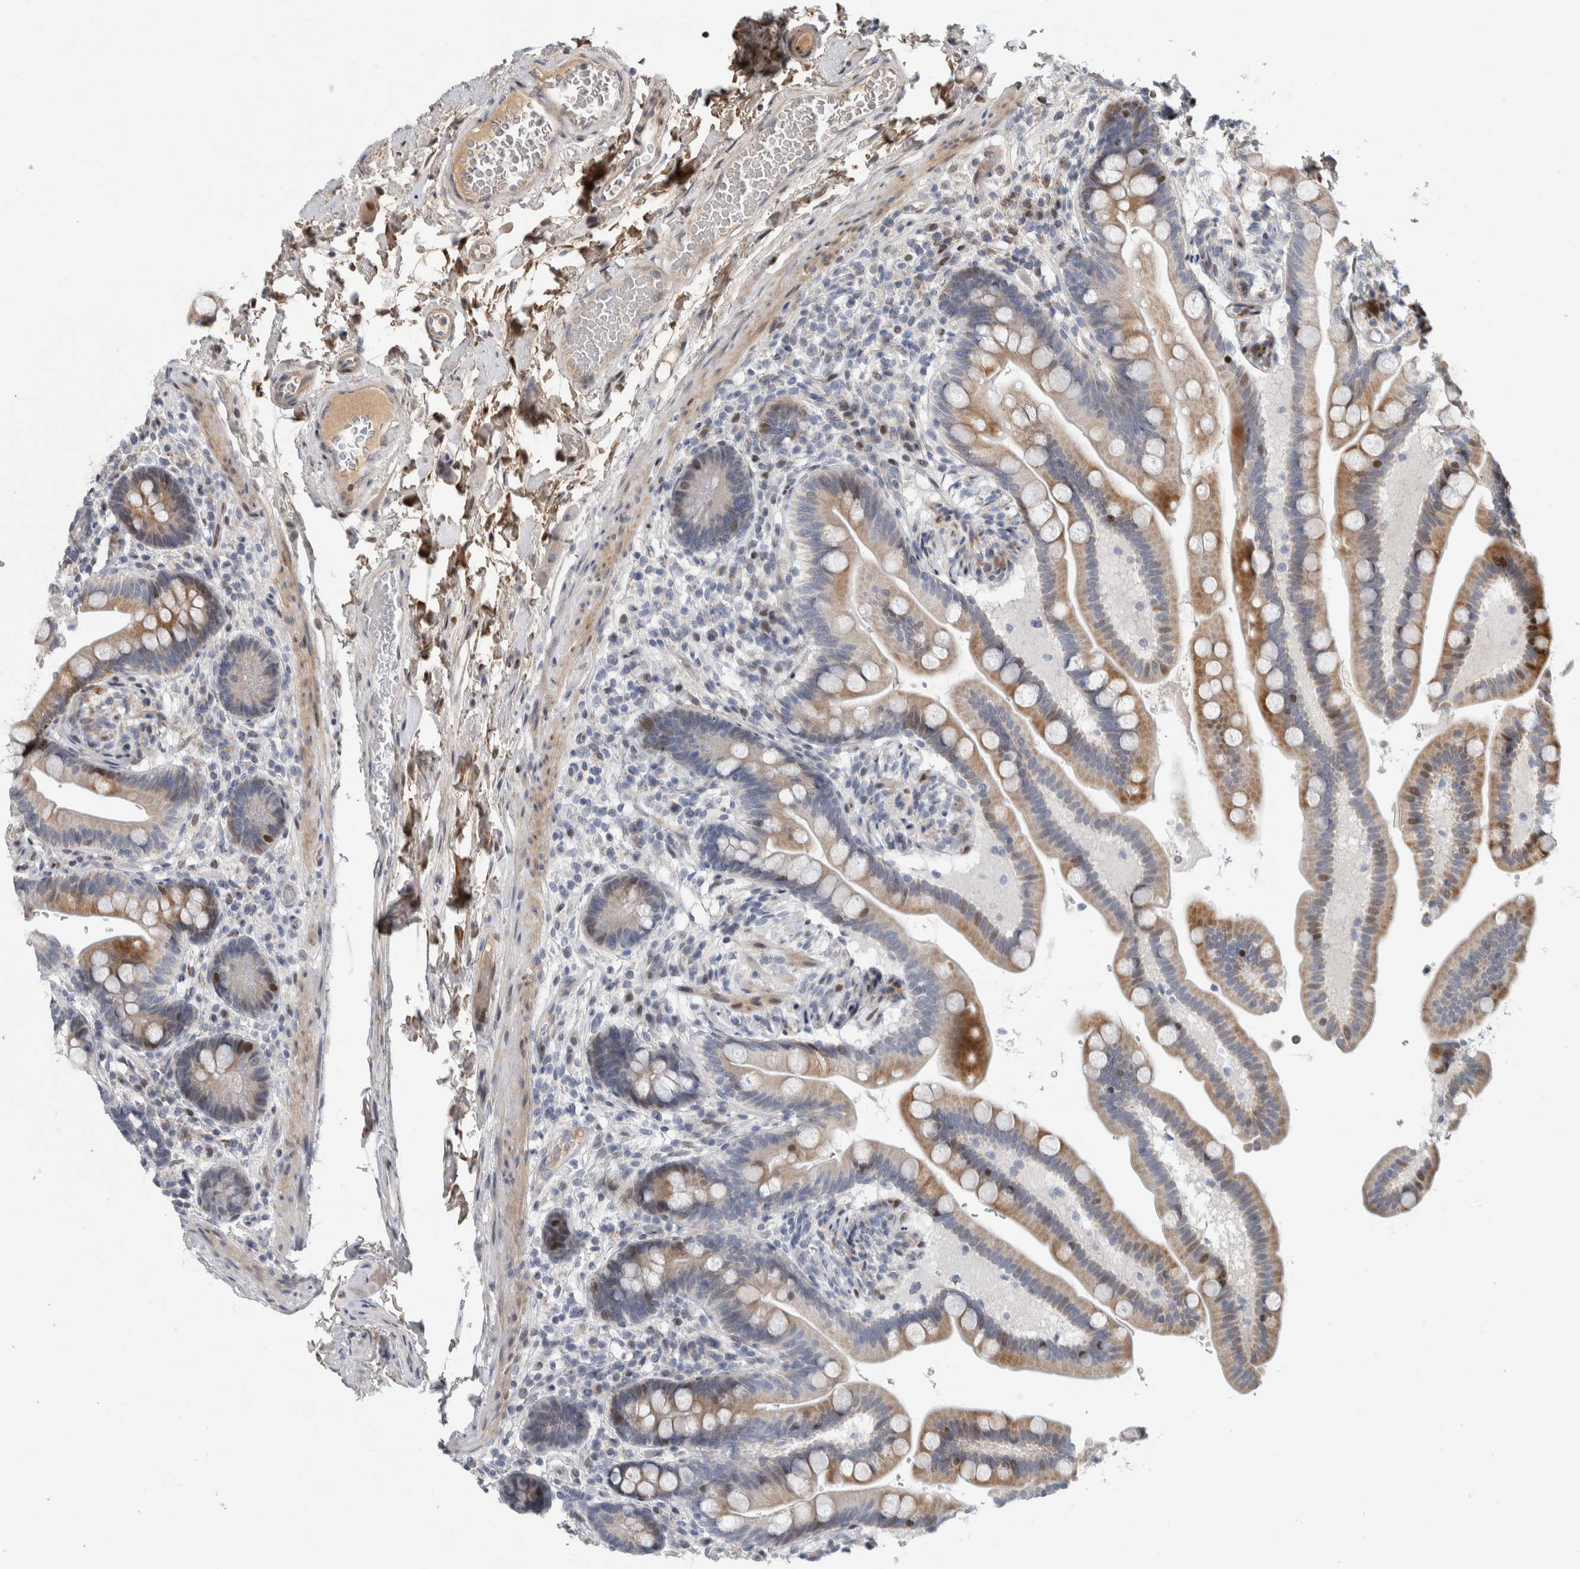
{"staining": {"intensity": "negative", "quantity": "none", "location": "none"}, "tissue": "colon", "cell_type": "Endothelial cells", "image_type": "normal", "snomed": [{"axis": "morphology", "description": "Normal tissue, NOS"}, {"axis": "topography", "description": "Smooth muscle"}, {"axis": "topography", "description": "Colon"}], "caption": "An immunohistochemistry micrograph of benign colon is shown. There is no staining in endothelial cells of colon.", "gene": "RBM48", "patient": {"sex": "male", "age": 73}}